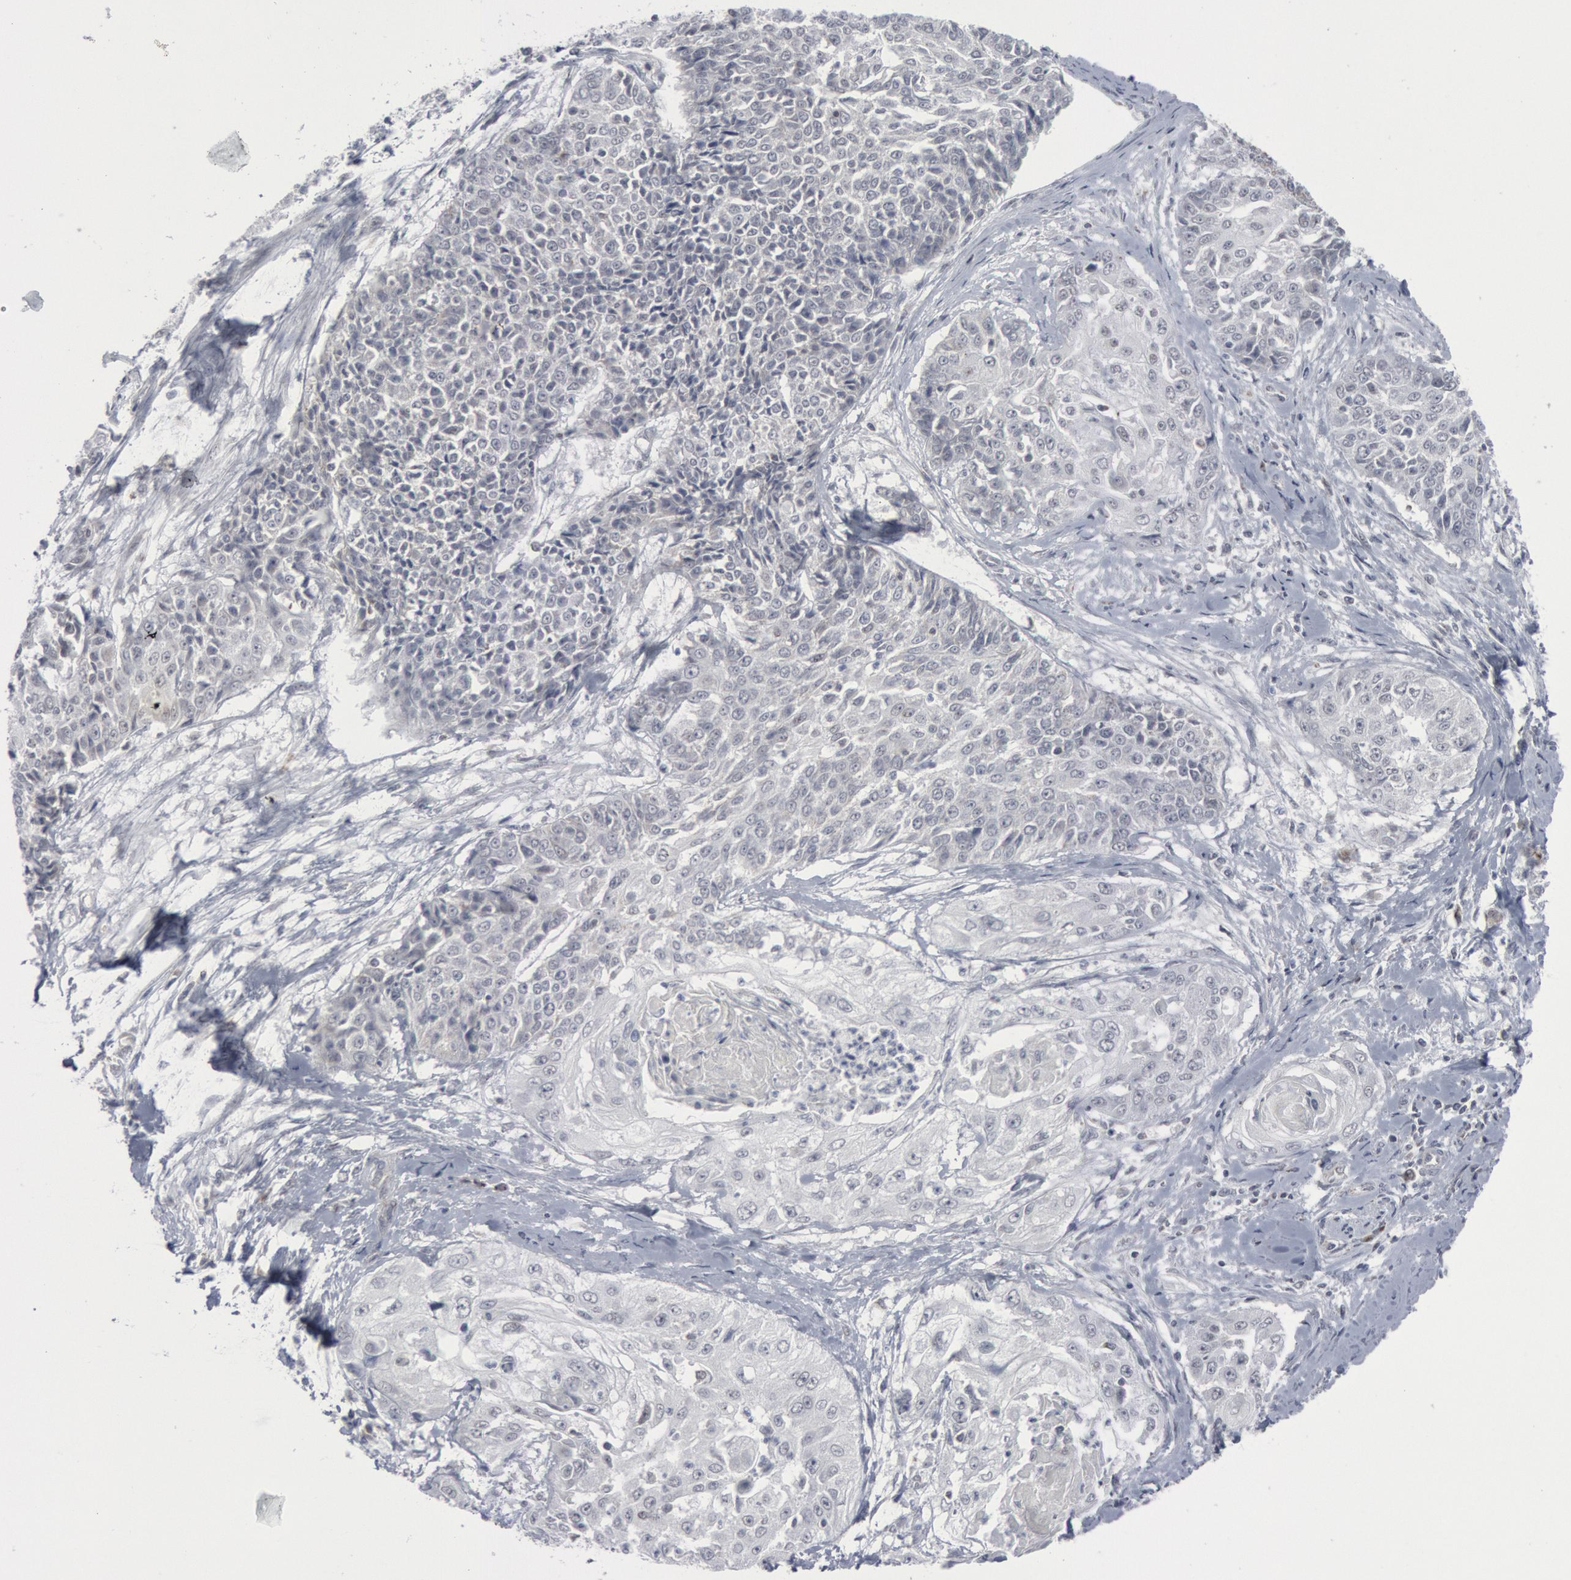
{"staining": {"intensity": "negative", "quantity": "none", "location": "none"}, "tissue": "cervical cancer", "cell_type": "Tumor cells", "image_type": "cancer", "snomed": [{"axis": "morphology", "description": "Squamous cell carcinoma, NOS"}, {"axis": "topography", "description": "Cervix"}], "caption": "Immunohistochemistry of squamous cell carcinoma (cervical) displays no positivity in tumor cells.", "gene": "CASP9", "patient": {"sex": "female", "age": 64}}